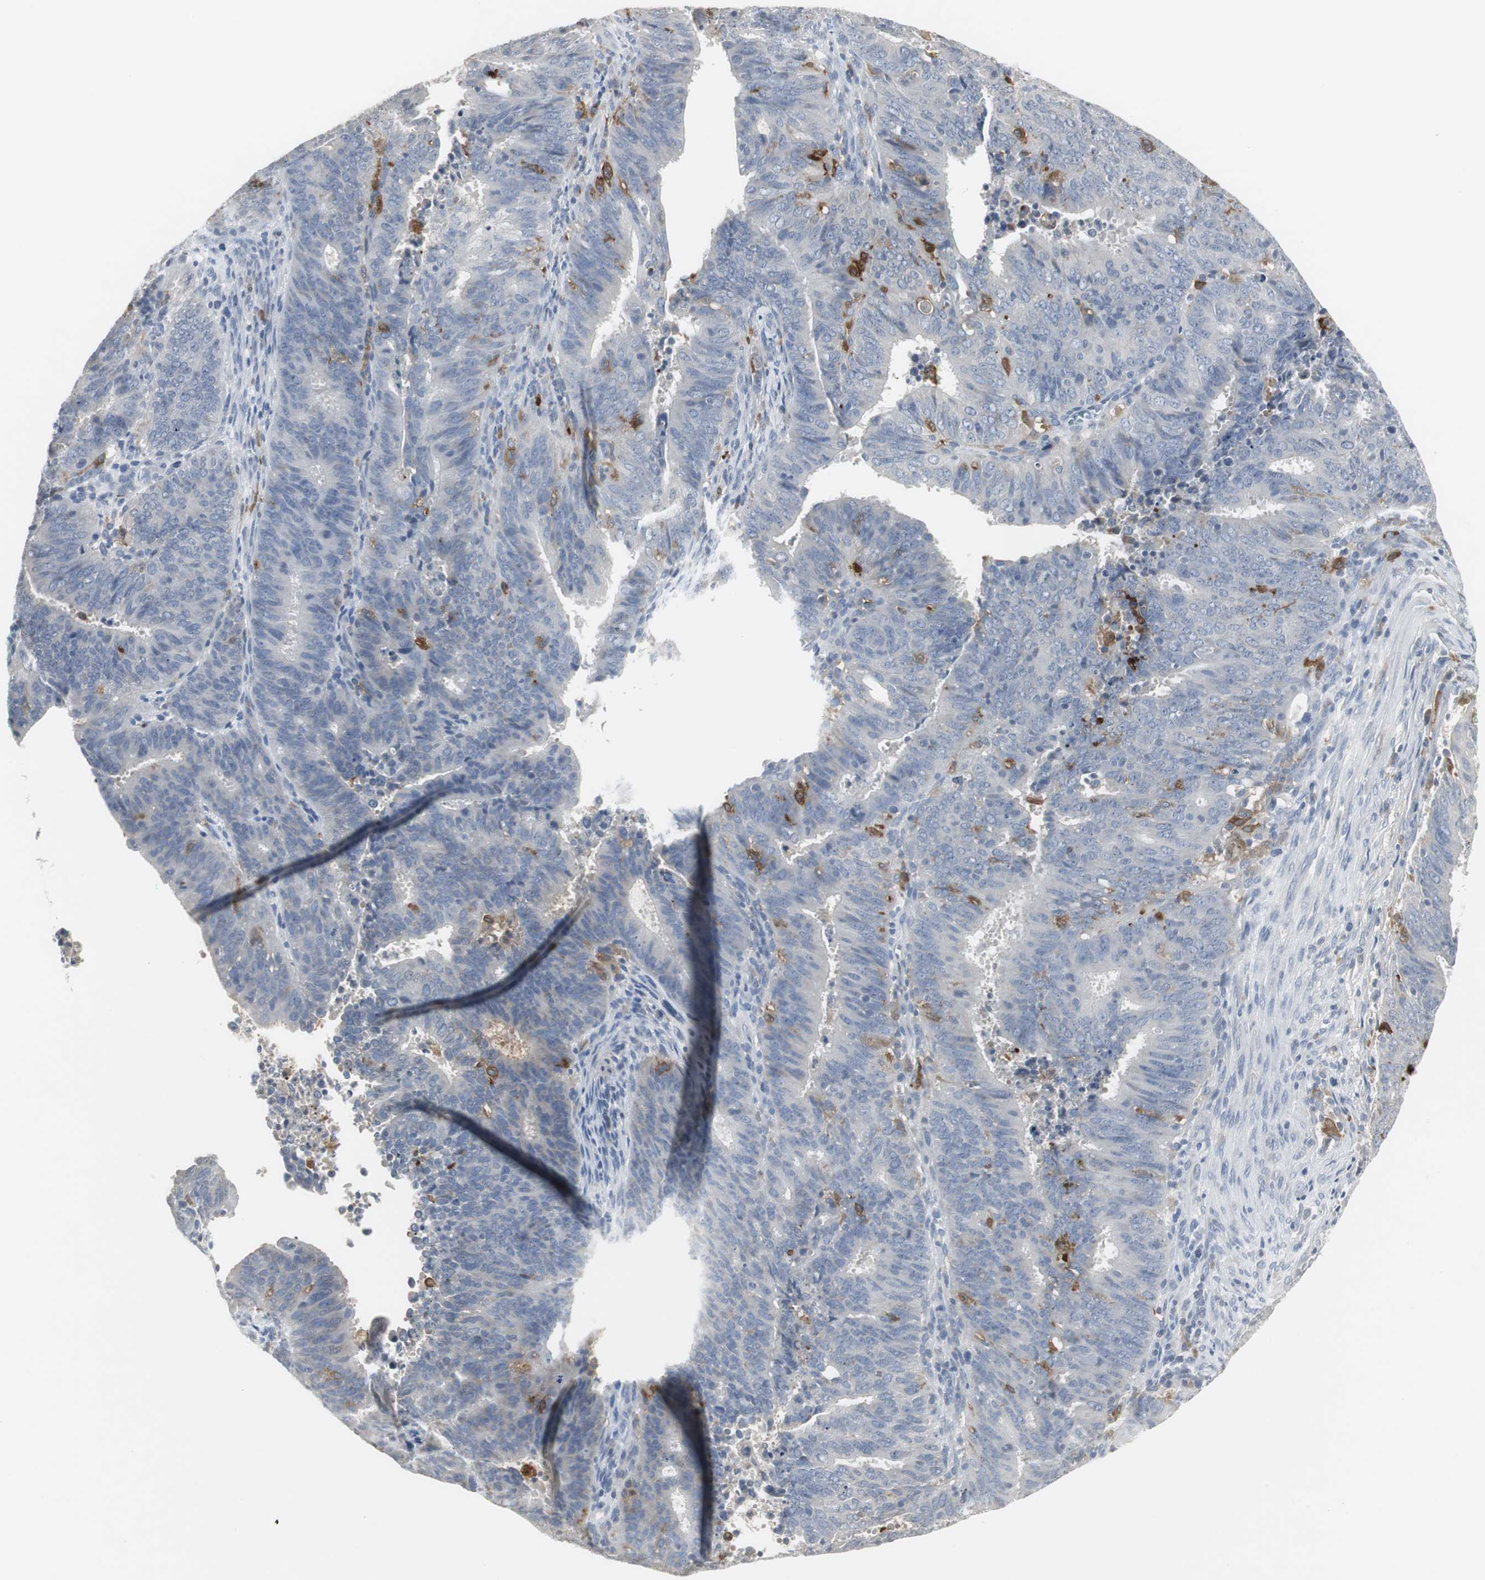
{"staining": {"intensity": "moderate", "quantity": "<25%", "location": "cytoplasmic/membranous"}, "tissue": "cervical cancer", "cell_type": "Tumor cells", "image_type": "cancer", "snomed": [{"axis": "morphology", "description": "Adenocarcinoma, NOS"}, {"axis": "topography", "description": "Cervix"}], "caption": "This photomicrograph demonstrates immunohistochemistry (IHC) staining of cervical cancer (adenocarcinoma), with low moderate cytoplasmic/membranous positivity in about <25% of tumor cells.", "gene": "PI15", "patient": {"sex": "female", "age": 44}}